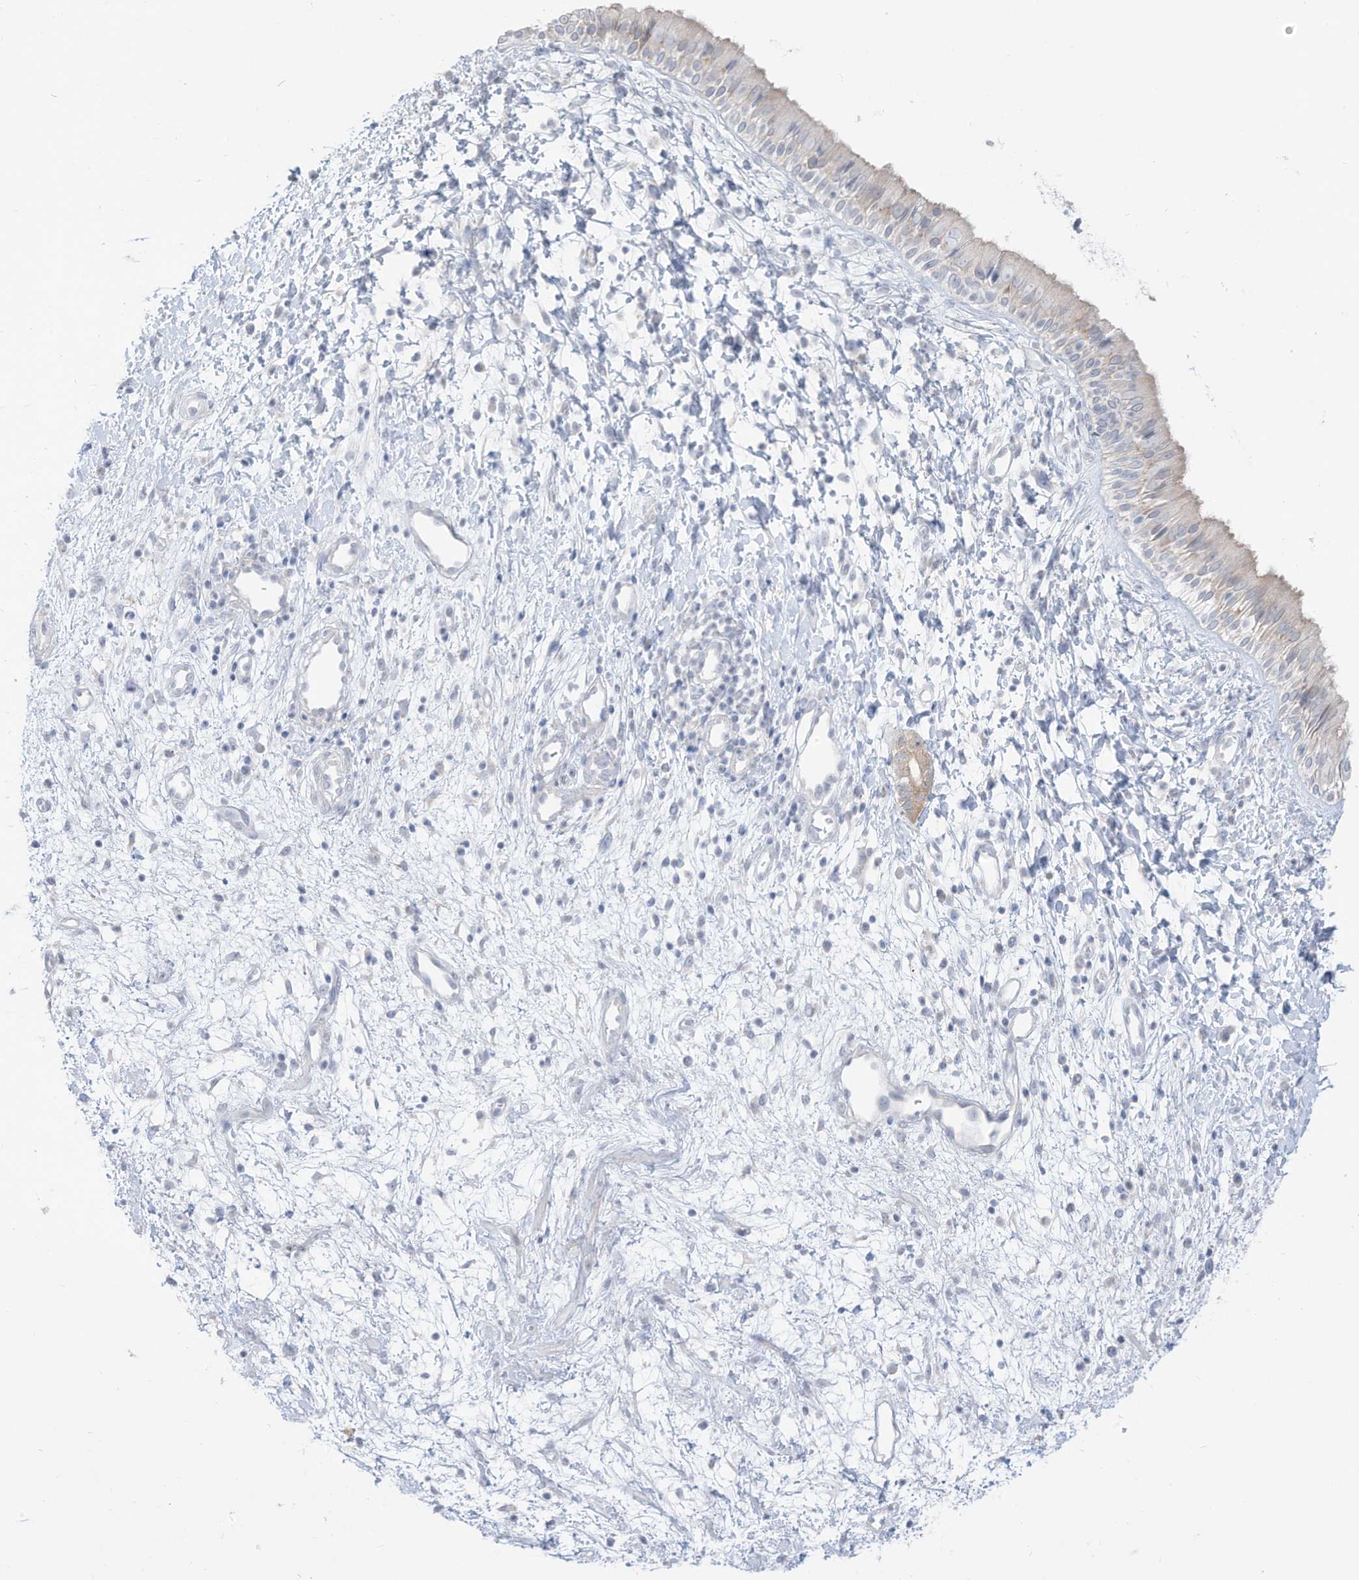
{"staining": {"intensity": "moderate", "quantity": "<25%", "location": "cytoplasmic/membranous"}, "tissue": "nasopharynx", "cell_type": "Respiratory epithelial cells", "image_type": "normal", "snomed": [{"axis": "morphology", "description": "Normal tissue, NOS"}, {"axis": "topography", "description": "Nasopharynx"}], "caption": "Protein expression analysis of benign nasopharynx displays moderate cytoplasmic/membranous positivity in about <25% of respiratory epithelial cells.", "gene": "OGT", "patient": {"sex": "male", "age": 22}}